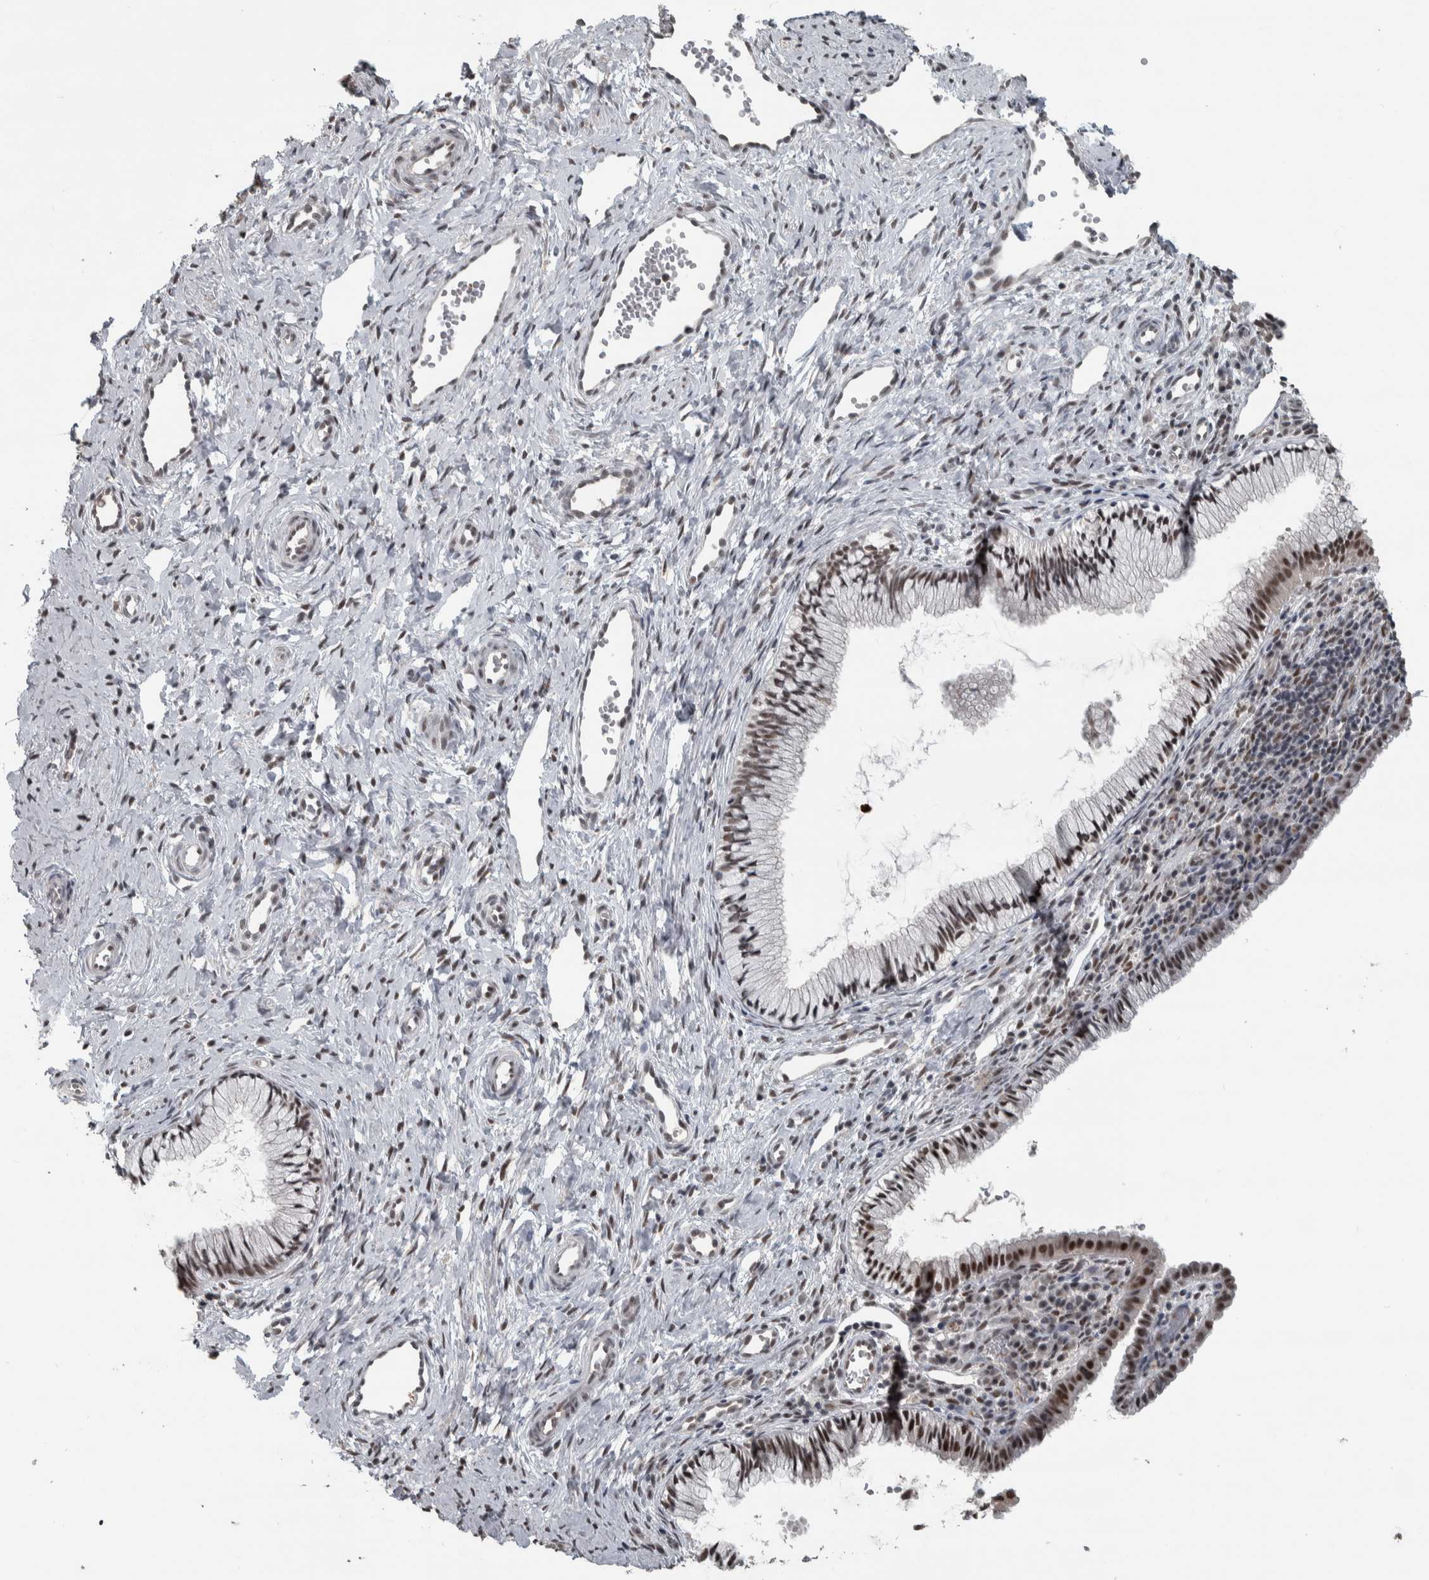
{"staining": {"intensity": "strong", "quantity": ">75%", "location": "nuclear"}, "tissue": "cervix", "cell_type": "Glandular cells", "image_type": "normal", "snomed": [{"axis": "morphology", "description": "Normal tissue, NOS"}, {"axis": "topography", "description": "Cervix"}], "caption": "This image shows immunohistochemistry (IHC) staining of unremarkable human cervix, with high strong nuclear positivity in approximately >75% of glandular cells.", "gene": "DDX42", "patient": {"sex": "female", "age": 27}}